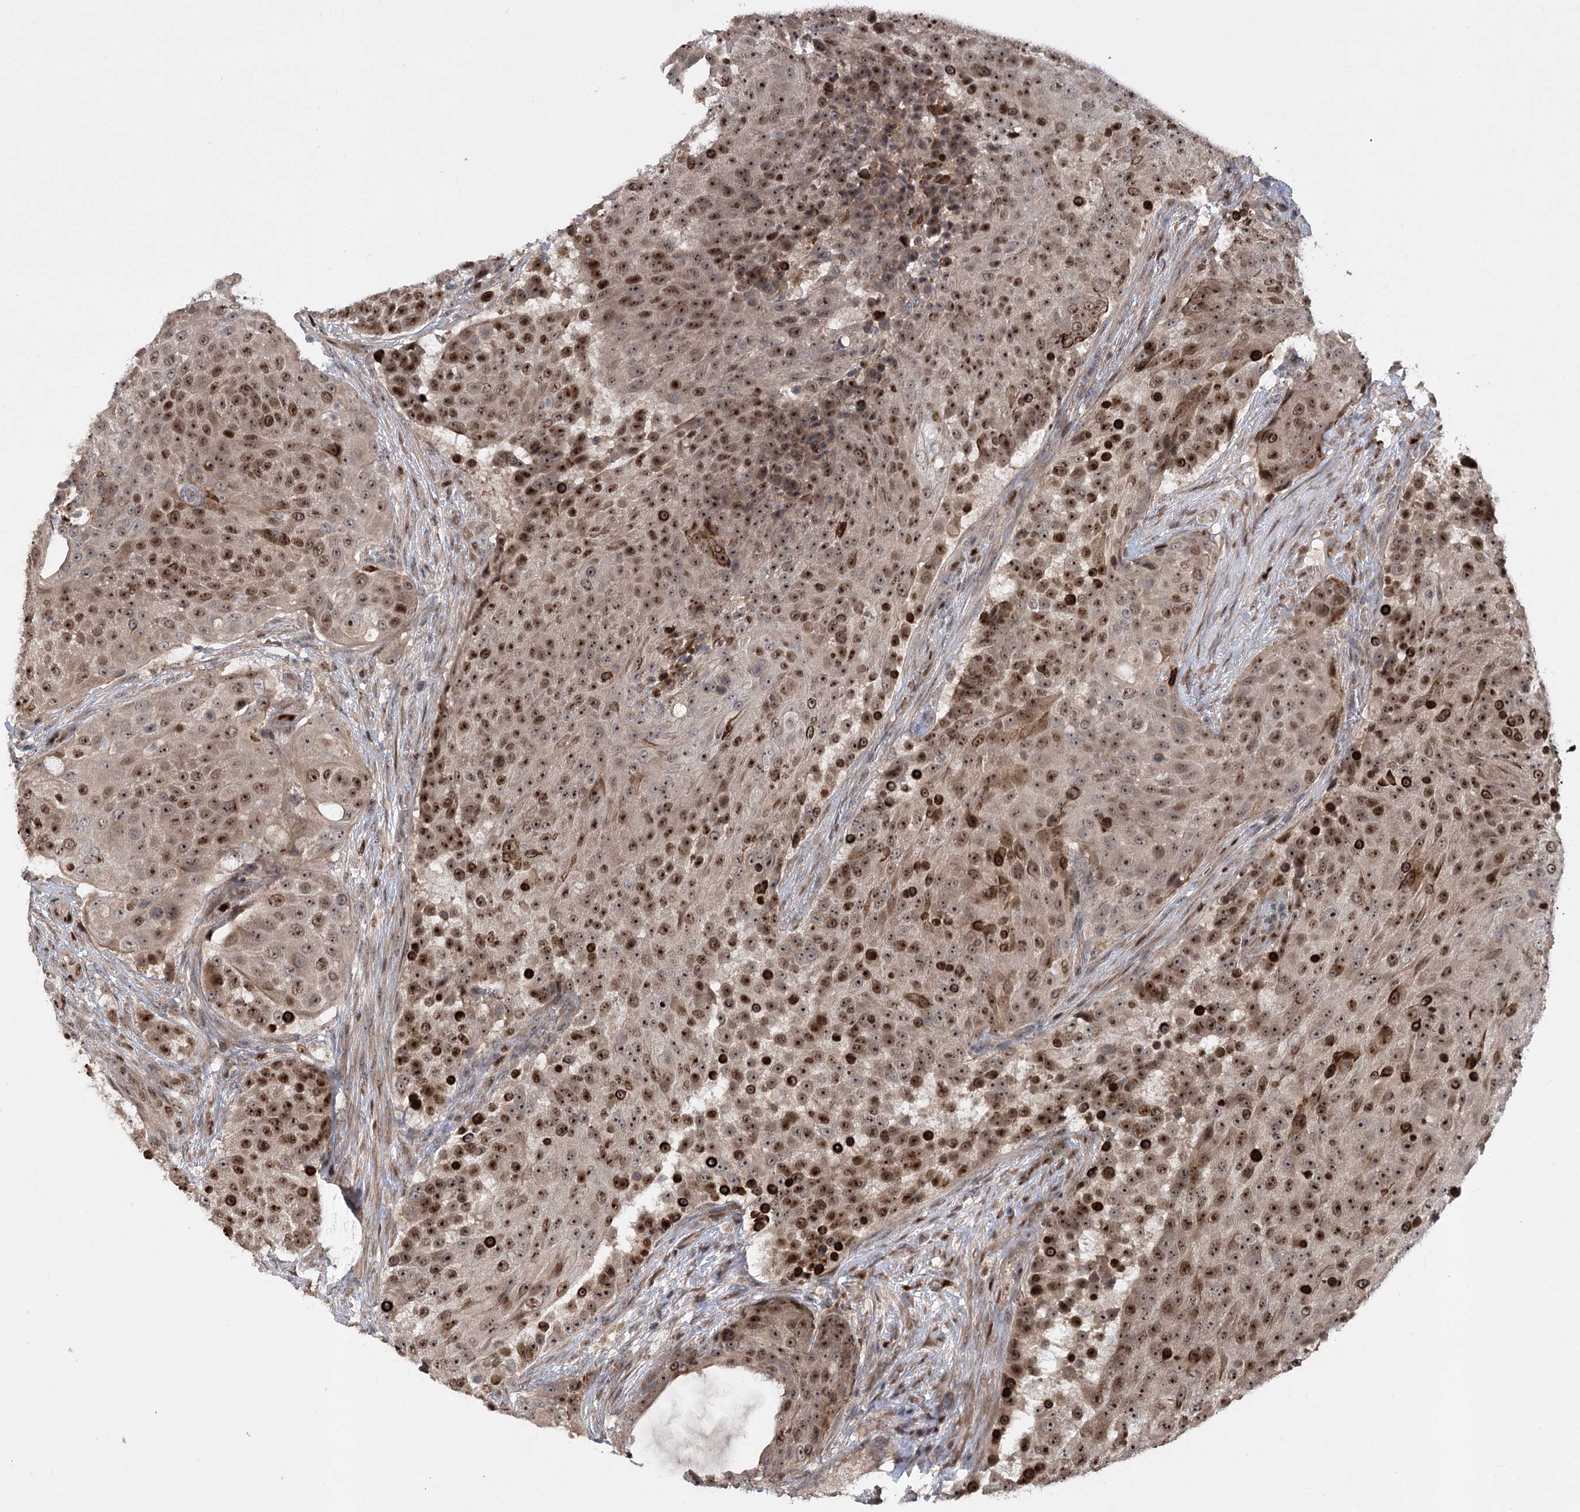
{"staining": {"intensity": "strong", "quantity": "25%-75%", "location": "cytoplasmic/membranous,nuclear"}, "tissue": "urothelial cancer", "cell_type": "Tumor cells", "image_type": "cancer", "snomed": [{"axis": "morphology", "description": "Urothelial carcinoma, High grade"}, {"axis": "topography", "description": "Urinary bladder"}], "caption": "Brown immunohistochemical staining in human urothelial cancer demonstrates strong cytoplasmic/membranous and nuclear staining in about 25%-75% of tumor cells.", "gene": "PIK3C2A", "patient": {"sex": "female", "age": 63}}